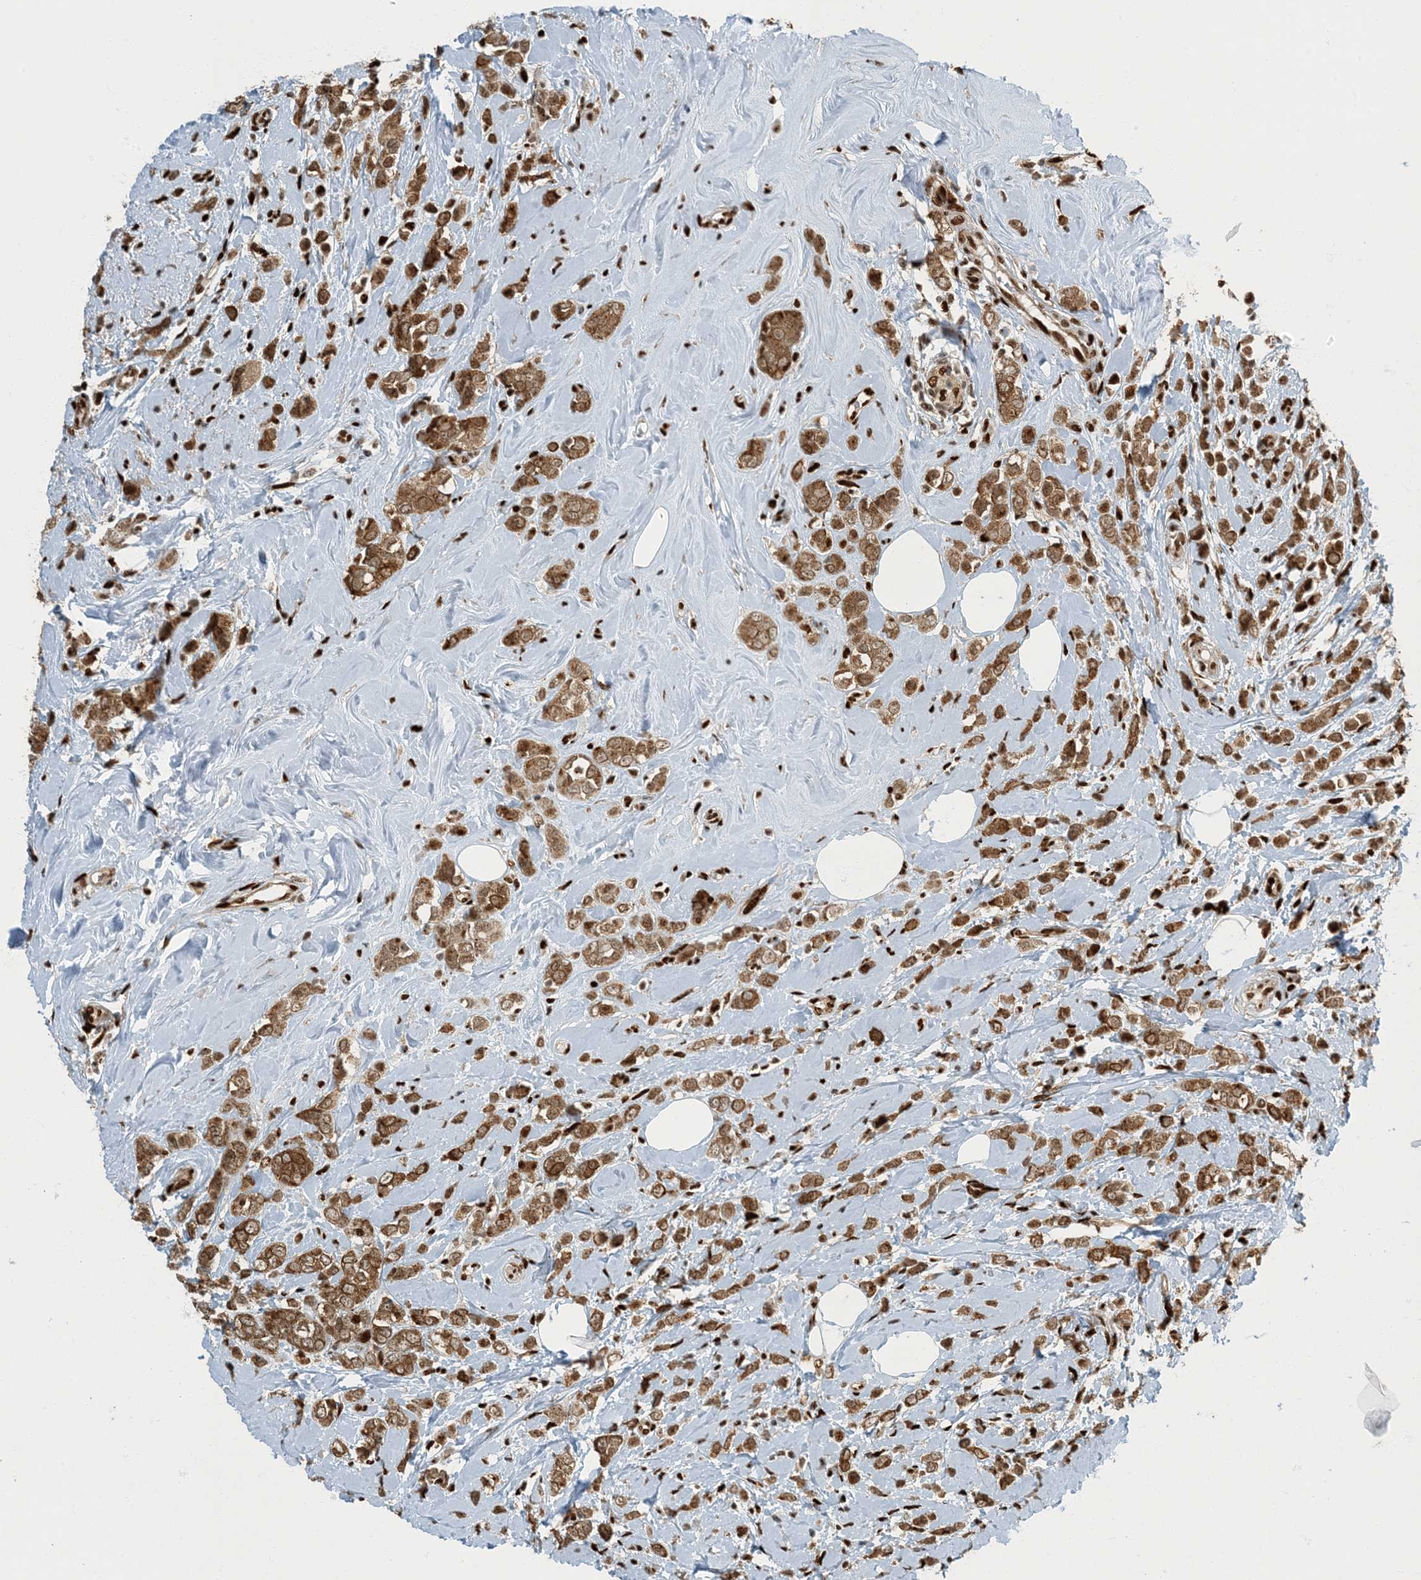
{"staining": {"intensity": "moderate", "quantity": ">75%", "location": "cytoplasmic/membranous"}, "tissue": "breast cancer", "cell_type": "Tumor cells", "image_type": "cancer", "snomed": [{"axis": "morphology", "description": "Lobular carcinoma"}, {"axis": "topography", "description": "Breast"}], "caption": "Immunohistochemical staining of human lobular carcinoma (breast) shows medium levels of moderate cytoplasmic/membranous staining in about >75% of tumor cells. (Brightfield microscopy of DAB IHC at high magnification).", "gene": "MBD1", "patient": {"sex": "female", "age": 47}}